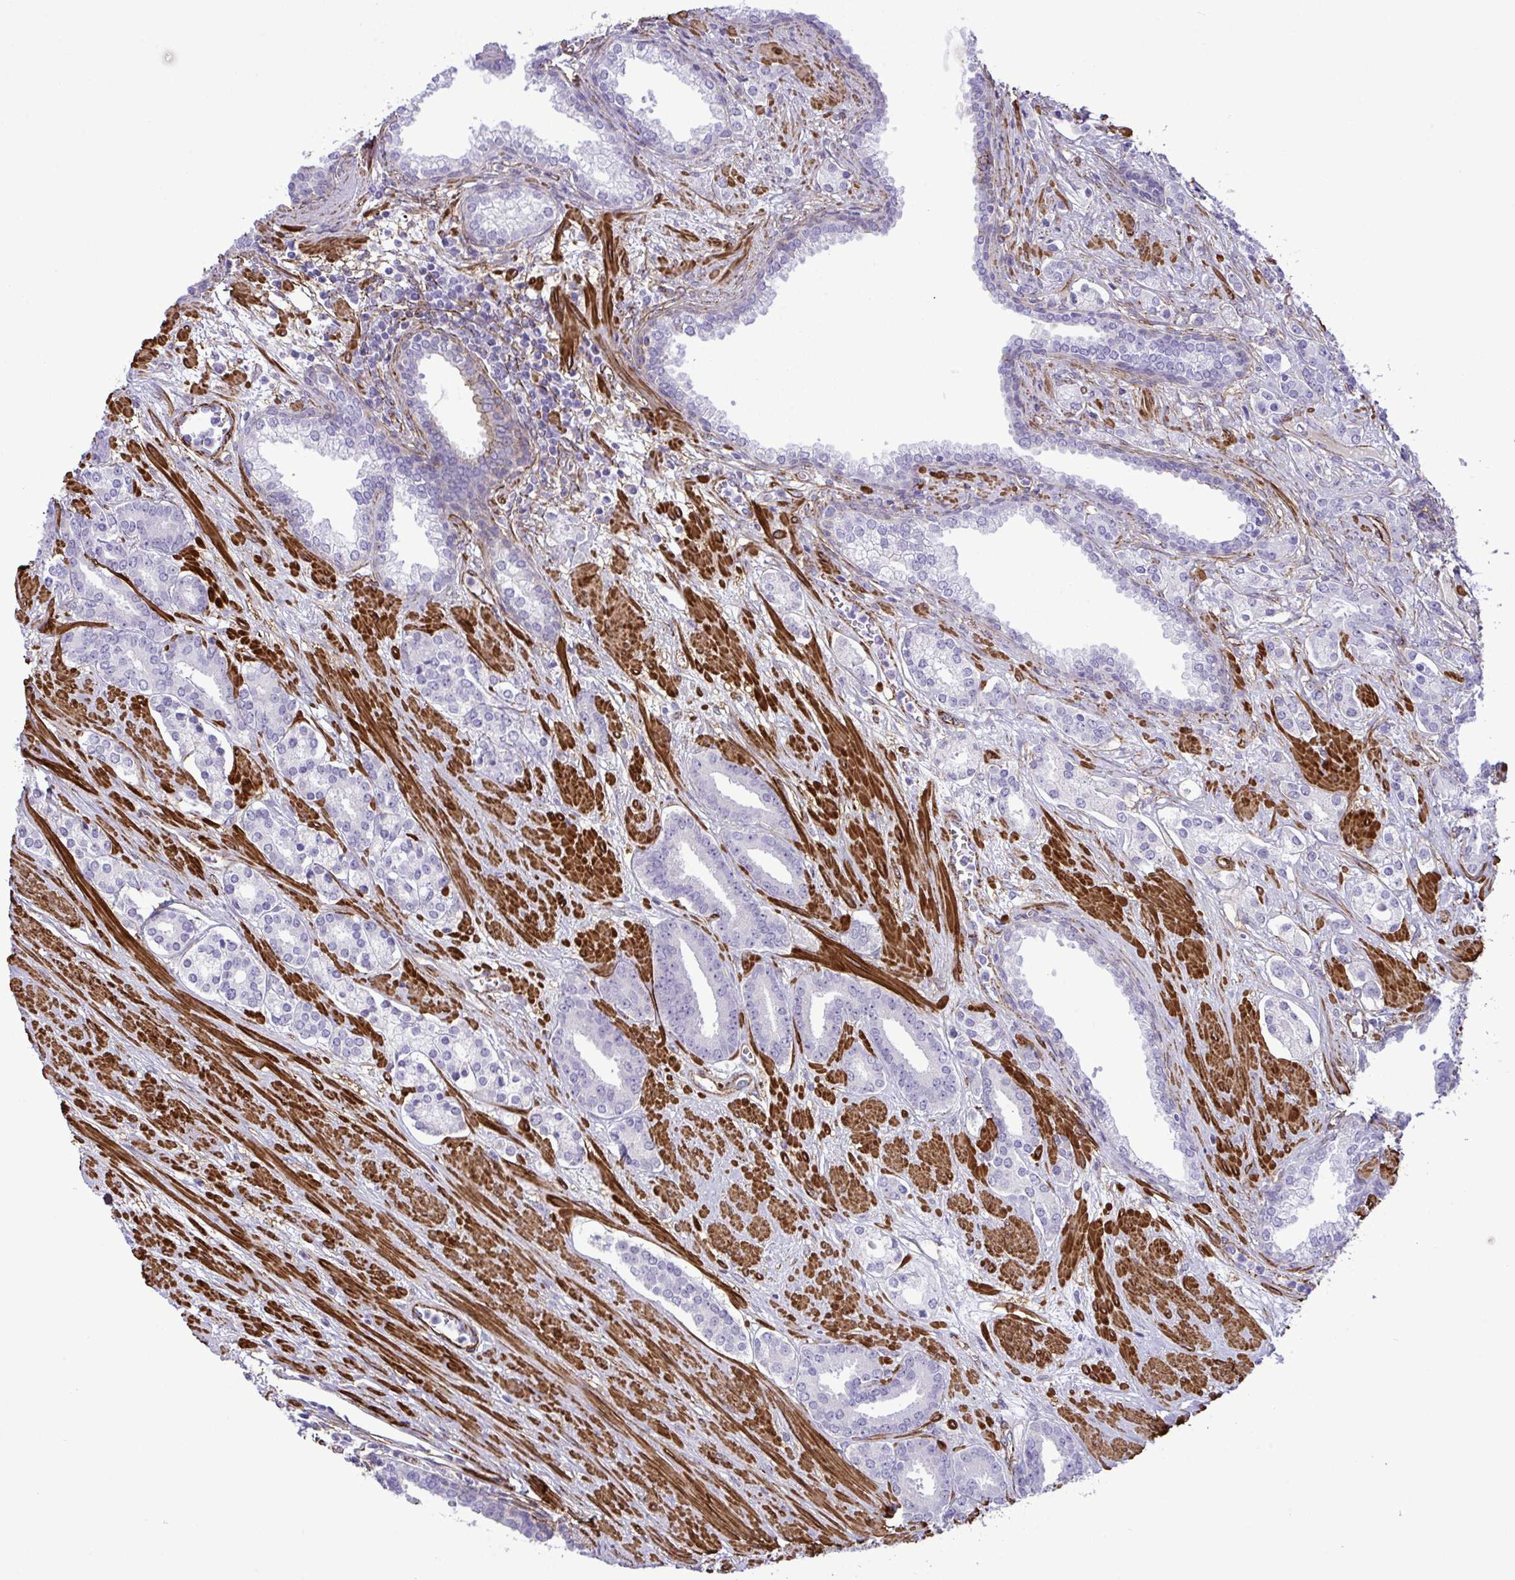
{"staining": {"intensity": "negative", "quantity": "none", "location": "none"}, "tissue": "prostate cancer", "cell_type": "Tumor cells", "image_type": "cancer", "snomed": [{"axis": "morphology", "description": "Adenocarcinoma, High grade"}, {"axis": "topography", "description": "Prostate"}], "caption": "This is an IHC image of adenocarcinoma (high-grade) (prostate). There is no staining in tumor cells.", "gene": "SYNPO2L", "patient": {"sex": "male", "age": 60}}